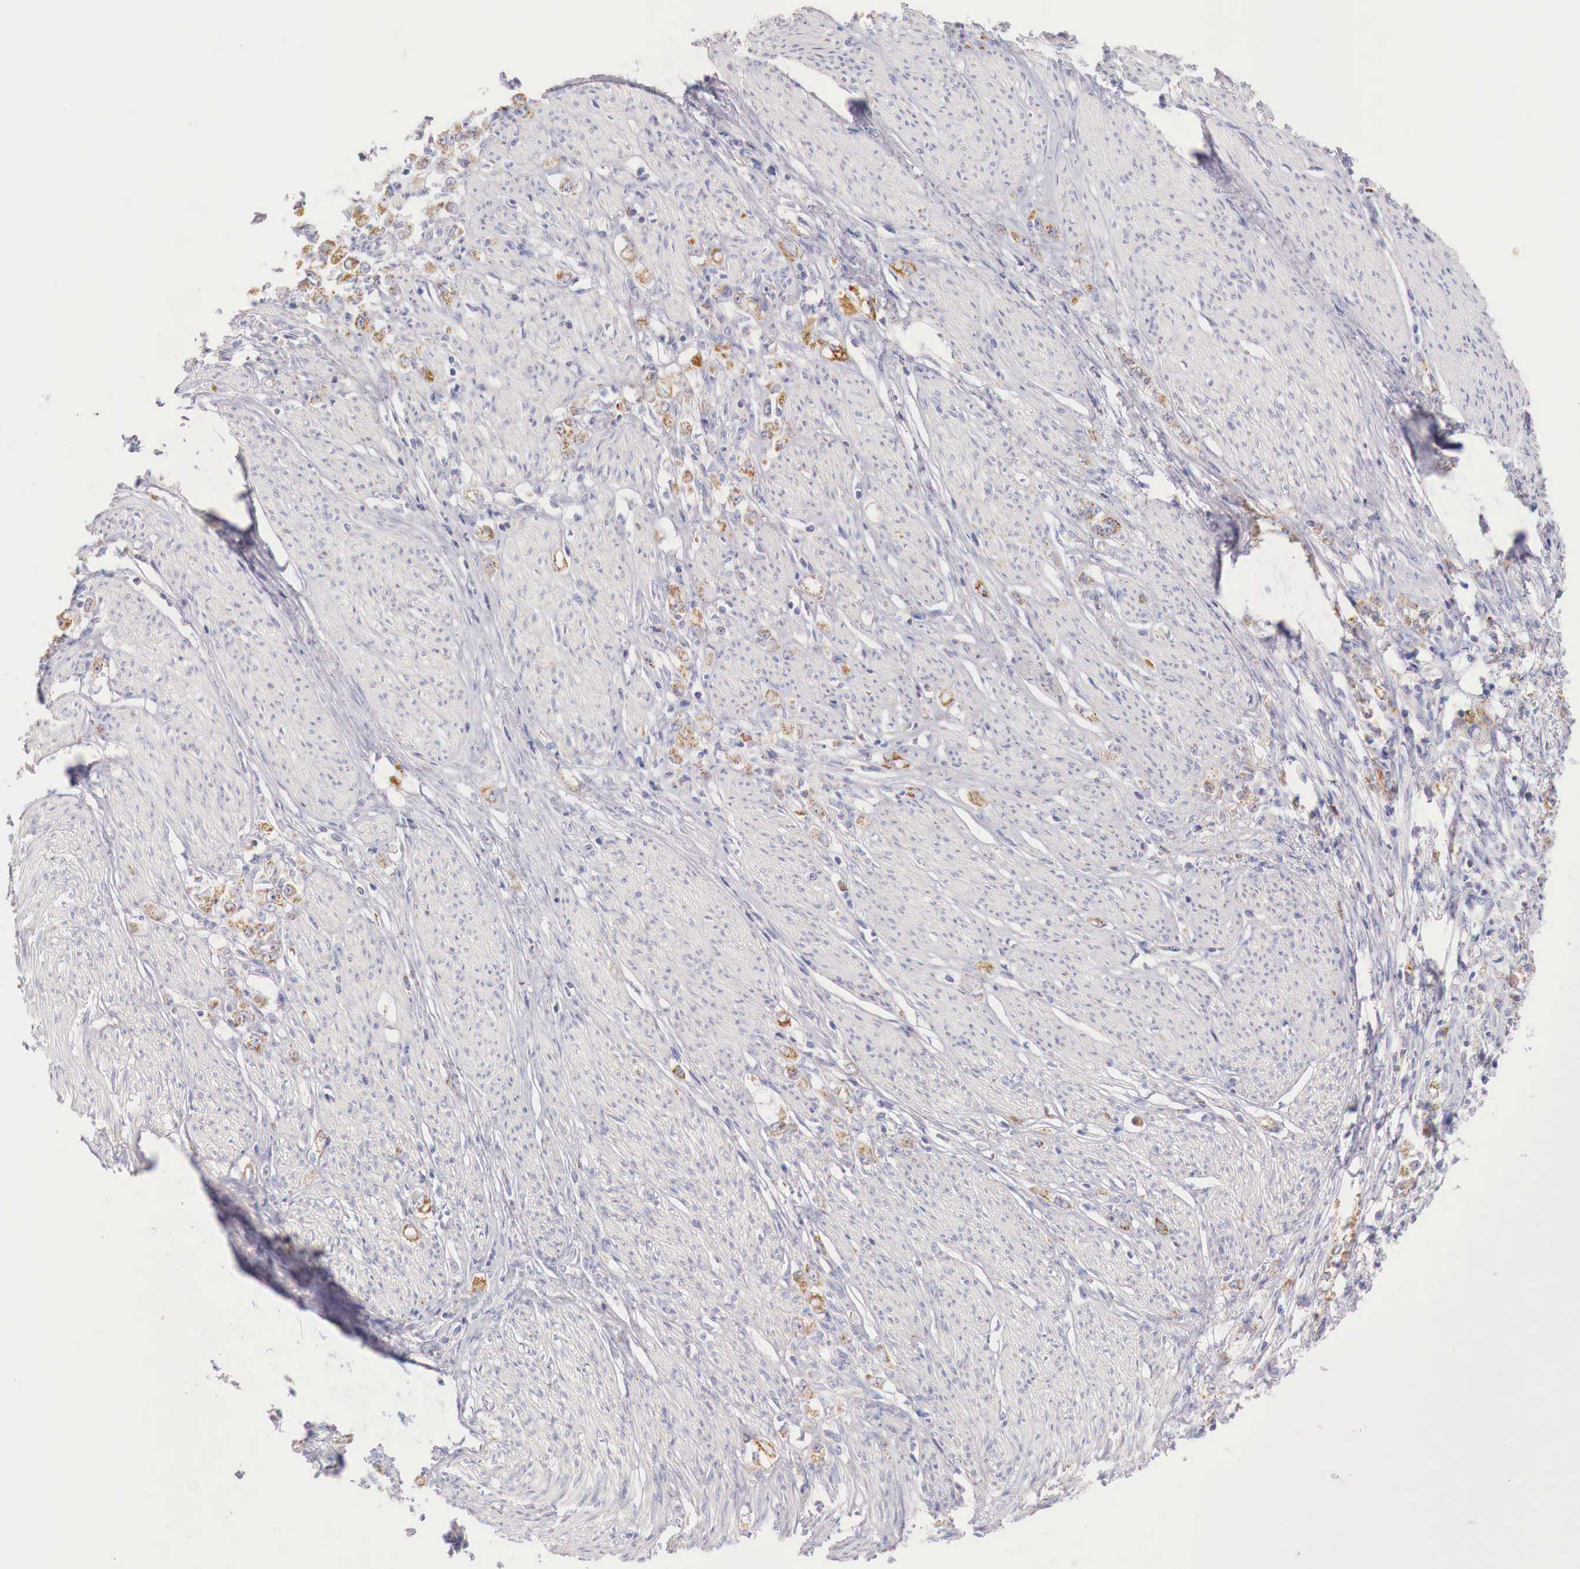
{"staining": {"intensity": "weak", "quantity": "25%-75%", "location": "cytoplasmic/membranous"}, "tissue": "stomach cancer", "cell_type": "Tumor cells", "image_type": "cancer", "snomed": [{"axis": "morphology", "description": "Adenocarcinoma, NOS"}, {"axis": "topography", "description": "Stomach"}], "caption": "Adenocarcinoma (stomach) was stained to show a protein in brown. There is low levels of weak cytoplasmic/membranous positivity in approximately 25%-75% of tumor cells.", "gene": "IDH3G", "patient": {"sex": "male", "age": 72}}